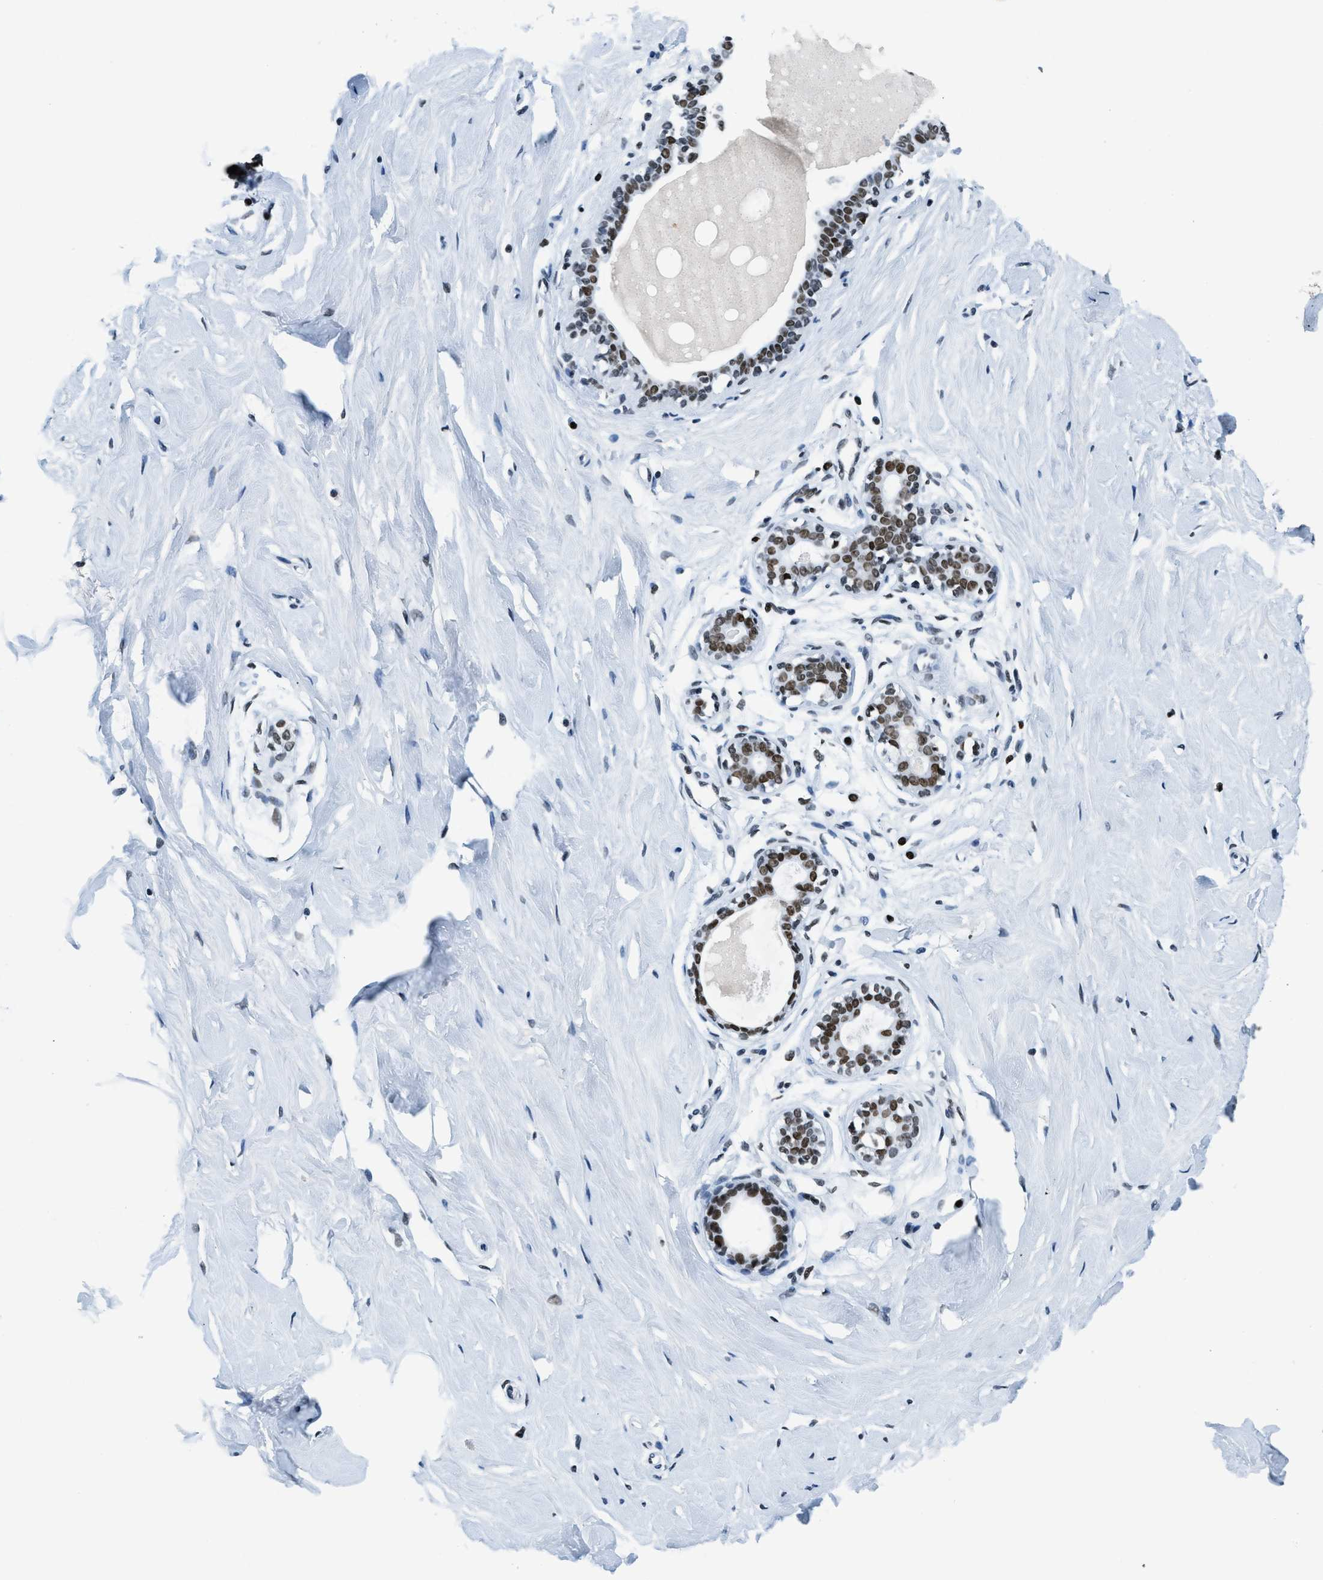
{"staining": {"intensity": "moderate", "quantity": ">75%", "location": "nuclear"}, "tissue": "breast", "cell_type": "Glandular cells", "image_type": "normal", "snomed": [{"axis": "morphology", "description": "Normal tissue, NOS"}, {"axis": "topography", "description": "Breast"}], "caption": "High-power microscopy captured an IHC micrograph of unremarkable breast, revealing moderate nuclear staining in approximately >75% of glandular cells.", "gene": "TOP1", "patient": {"sex": "female", "age": 23}}